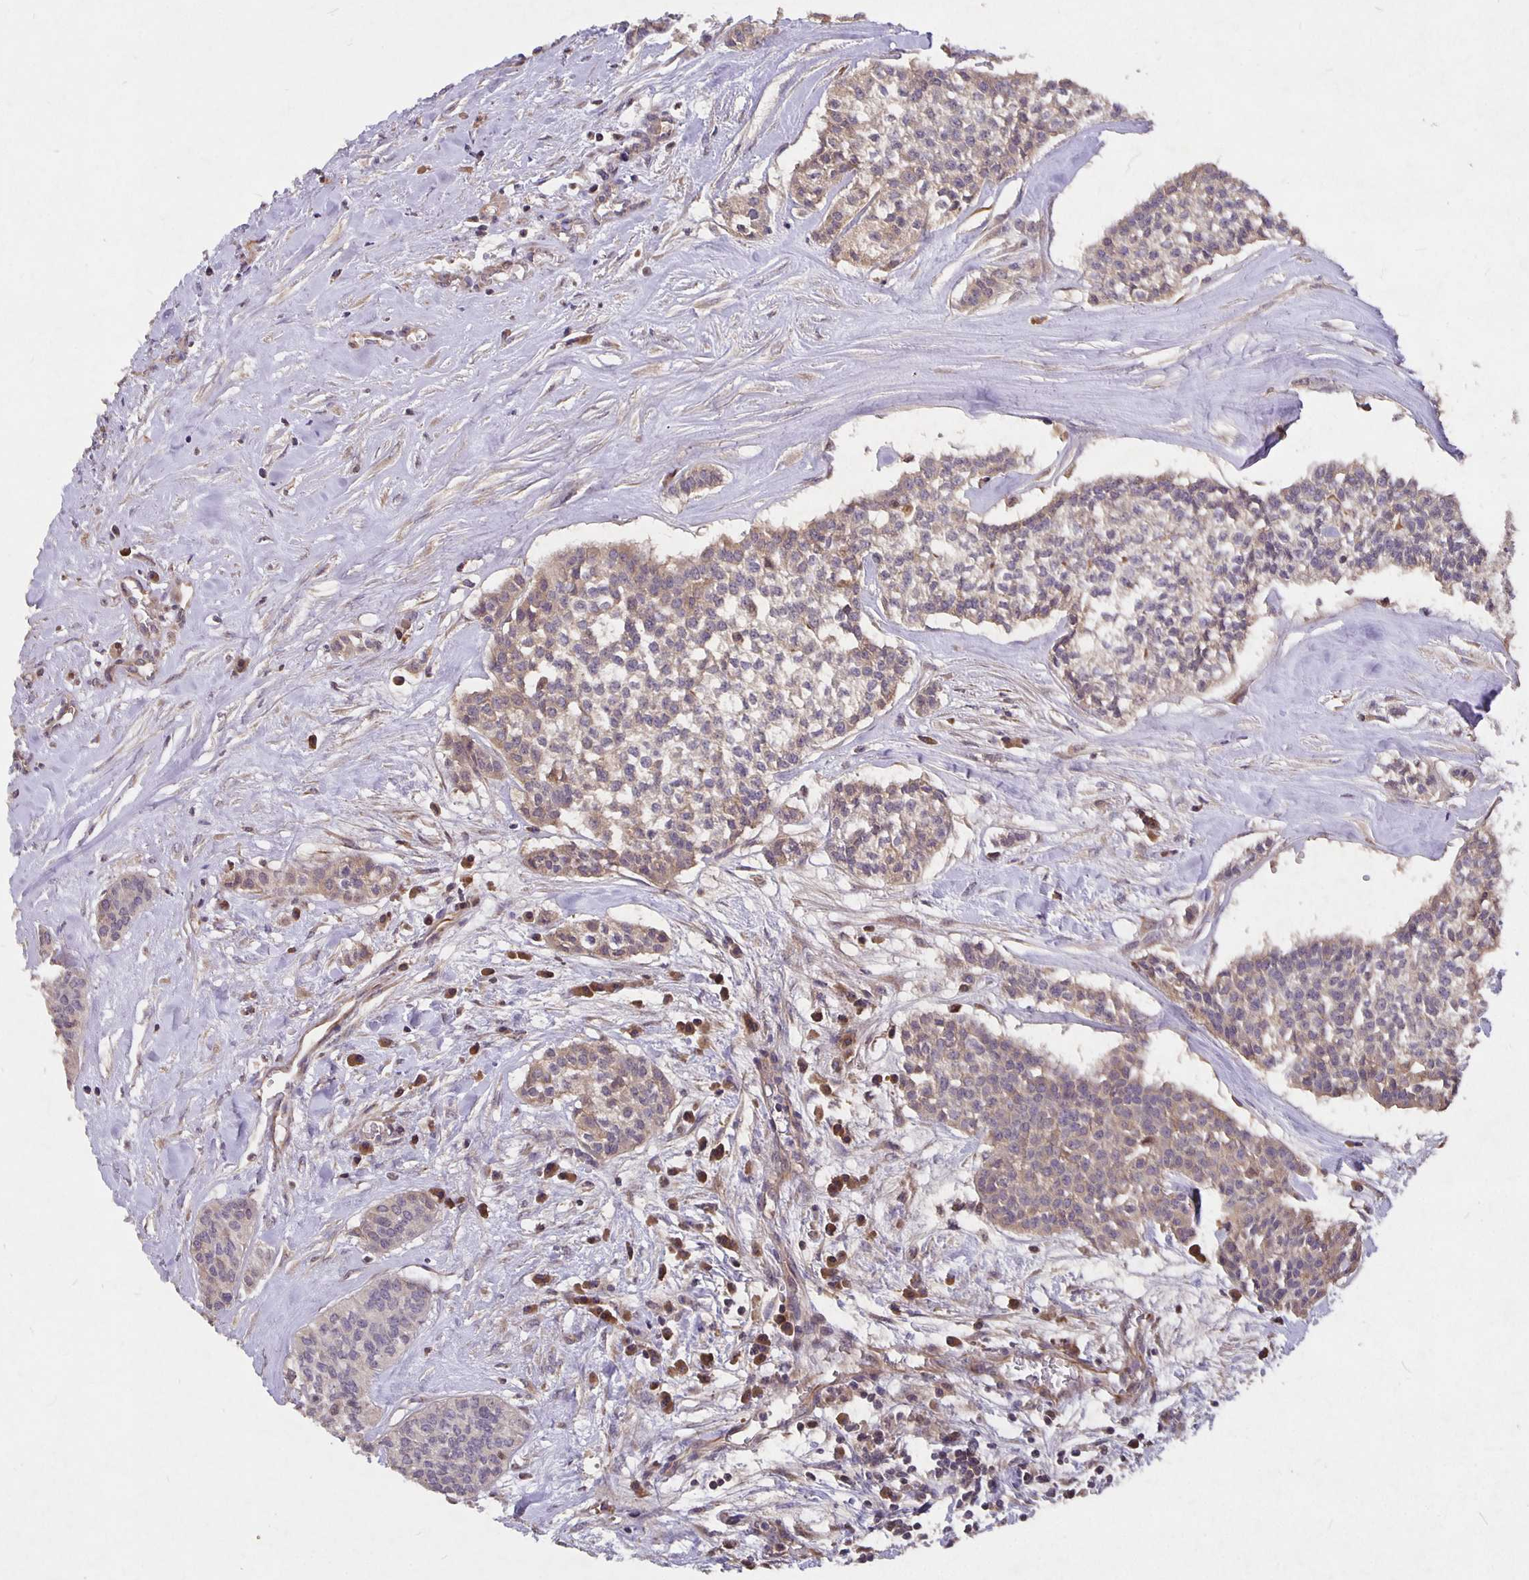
{"staining": {"intensity": "weak", "quantity": "<25%", "location": "cytoplasmic/membranous"}, "tissue": "head and neck cancer", "cell_type": "Tumor cells", "image_type": "cancer", "snomed": [{"axis": "morphology", "description": "Adenocarcinoma, NOS"}, {"axis": "topography", "description": "Head-Neck"}], "caption": "A high-resolution micrograph shows immunohistochemistry (IHC) staining of head and neck cancer, which reveals no significant staining in tumor cells. (DAB IHC, high magnification).", "gene": "NOG", "patient": {"sex": "male", "age": 81}}